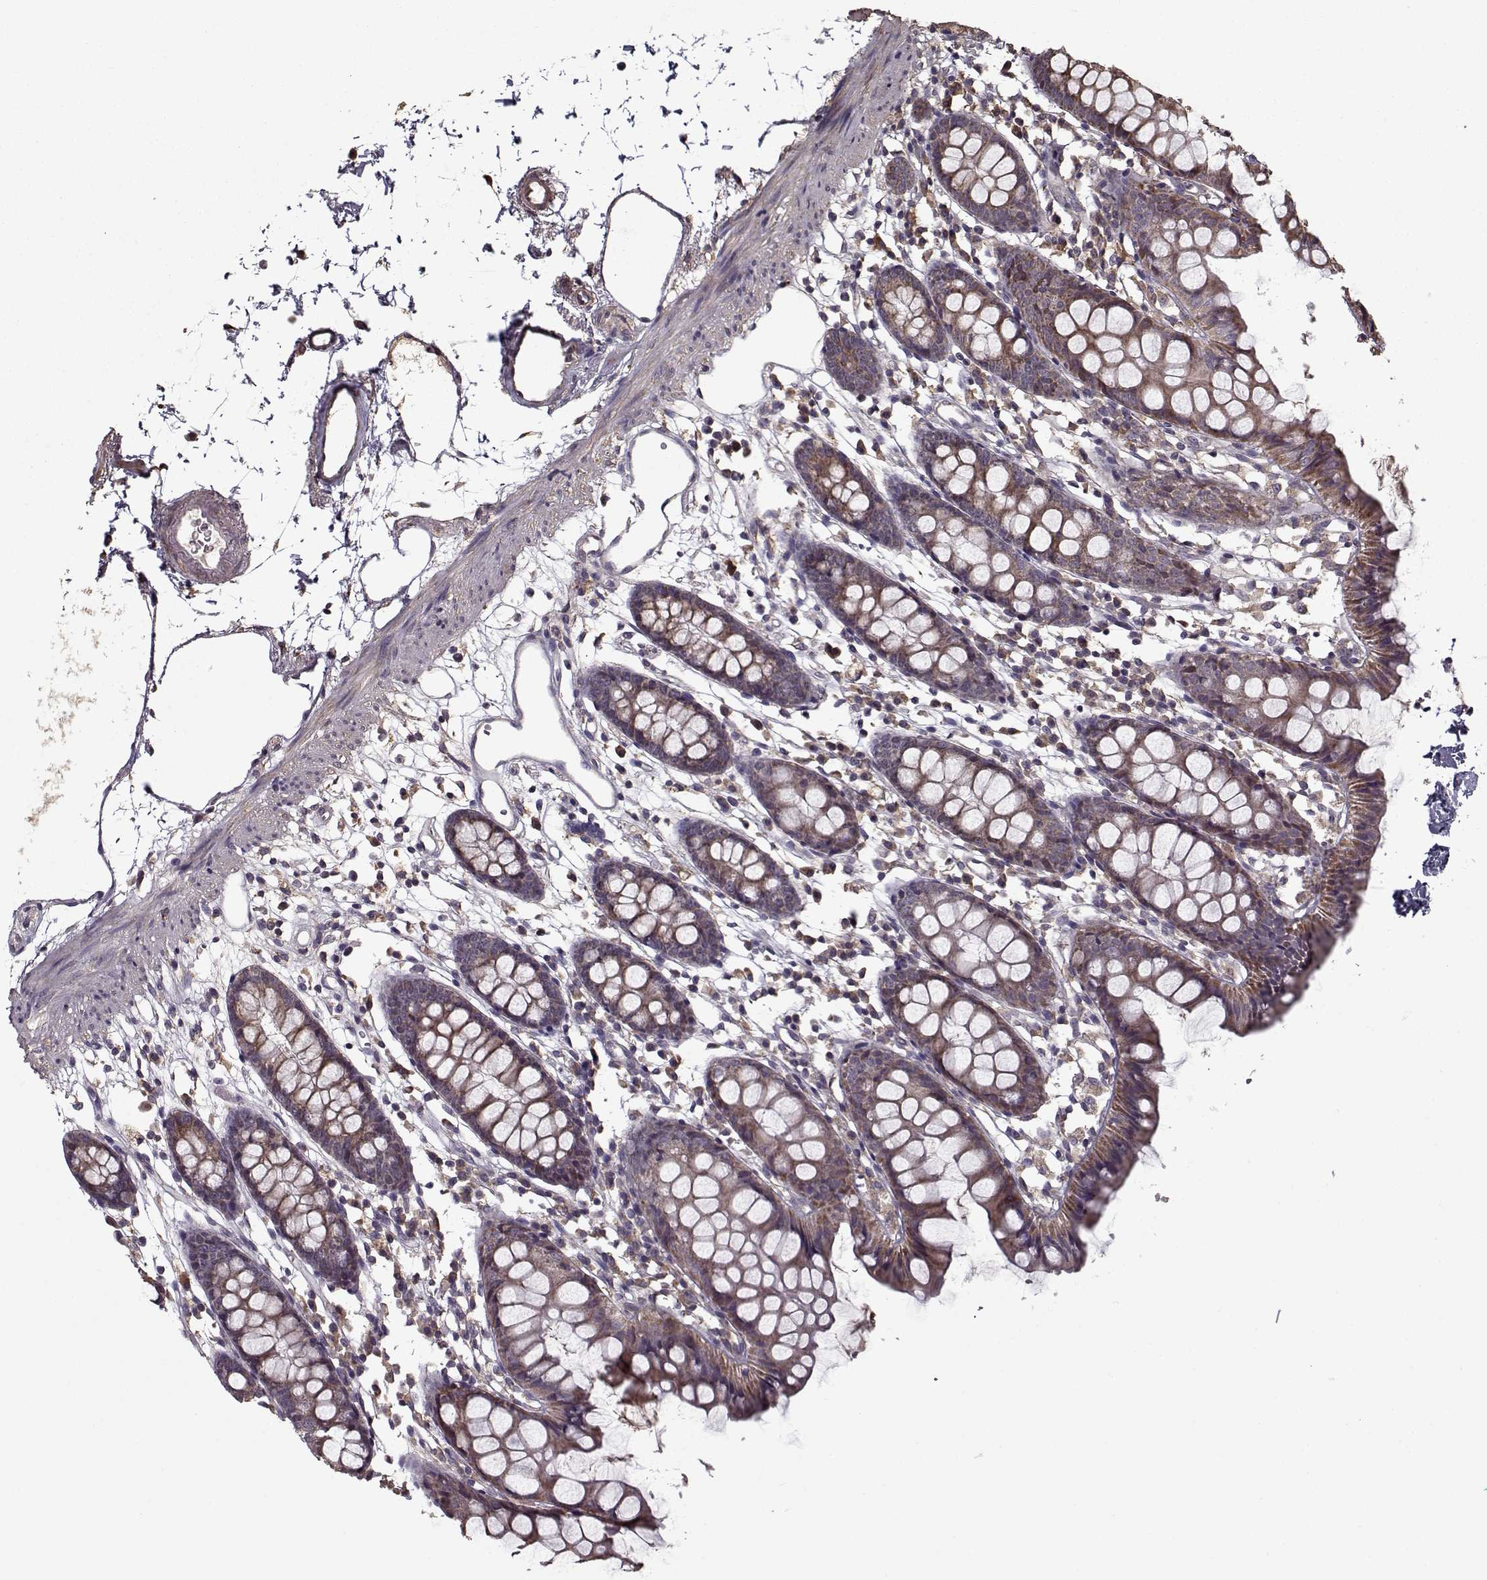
{"staining": {"intensity": "weak", "quantity": ">75%", "location": "cytoplasmic/membranous"}, "tissue": "colon", "cell_type": "Endothelial cells", "image_type": "normal", "snomed": [{"axis": "morphology", "description": "Normal tissue, NOS"}, {"axis": "topography", "description": "Colon"}], "caption": "Colon stained with immunohistochemistry (IHC) exhibits weak cytoplasmic/membranous expression in about >75% of endothelial cells.", "gene": "IMMP1L", "patient": {"sex": "female", "age": 84}}